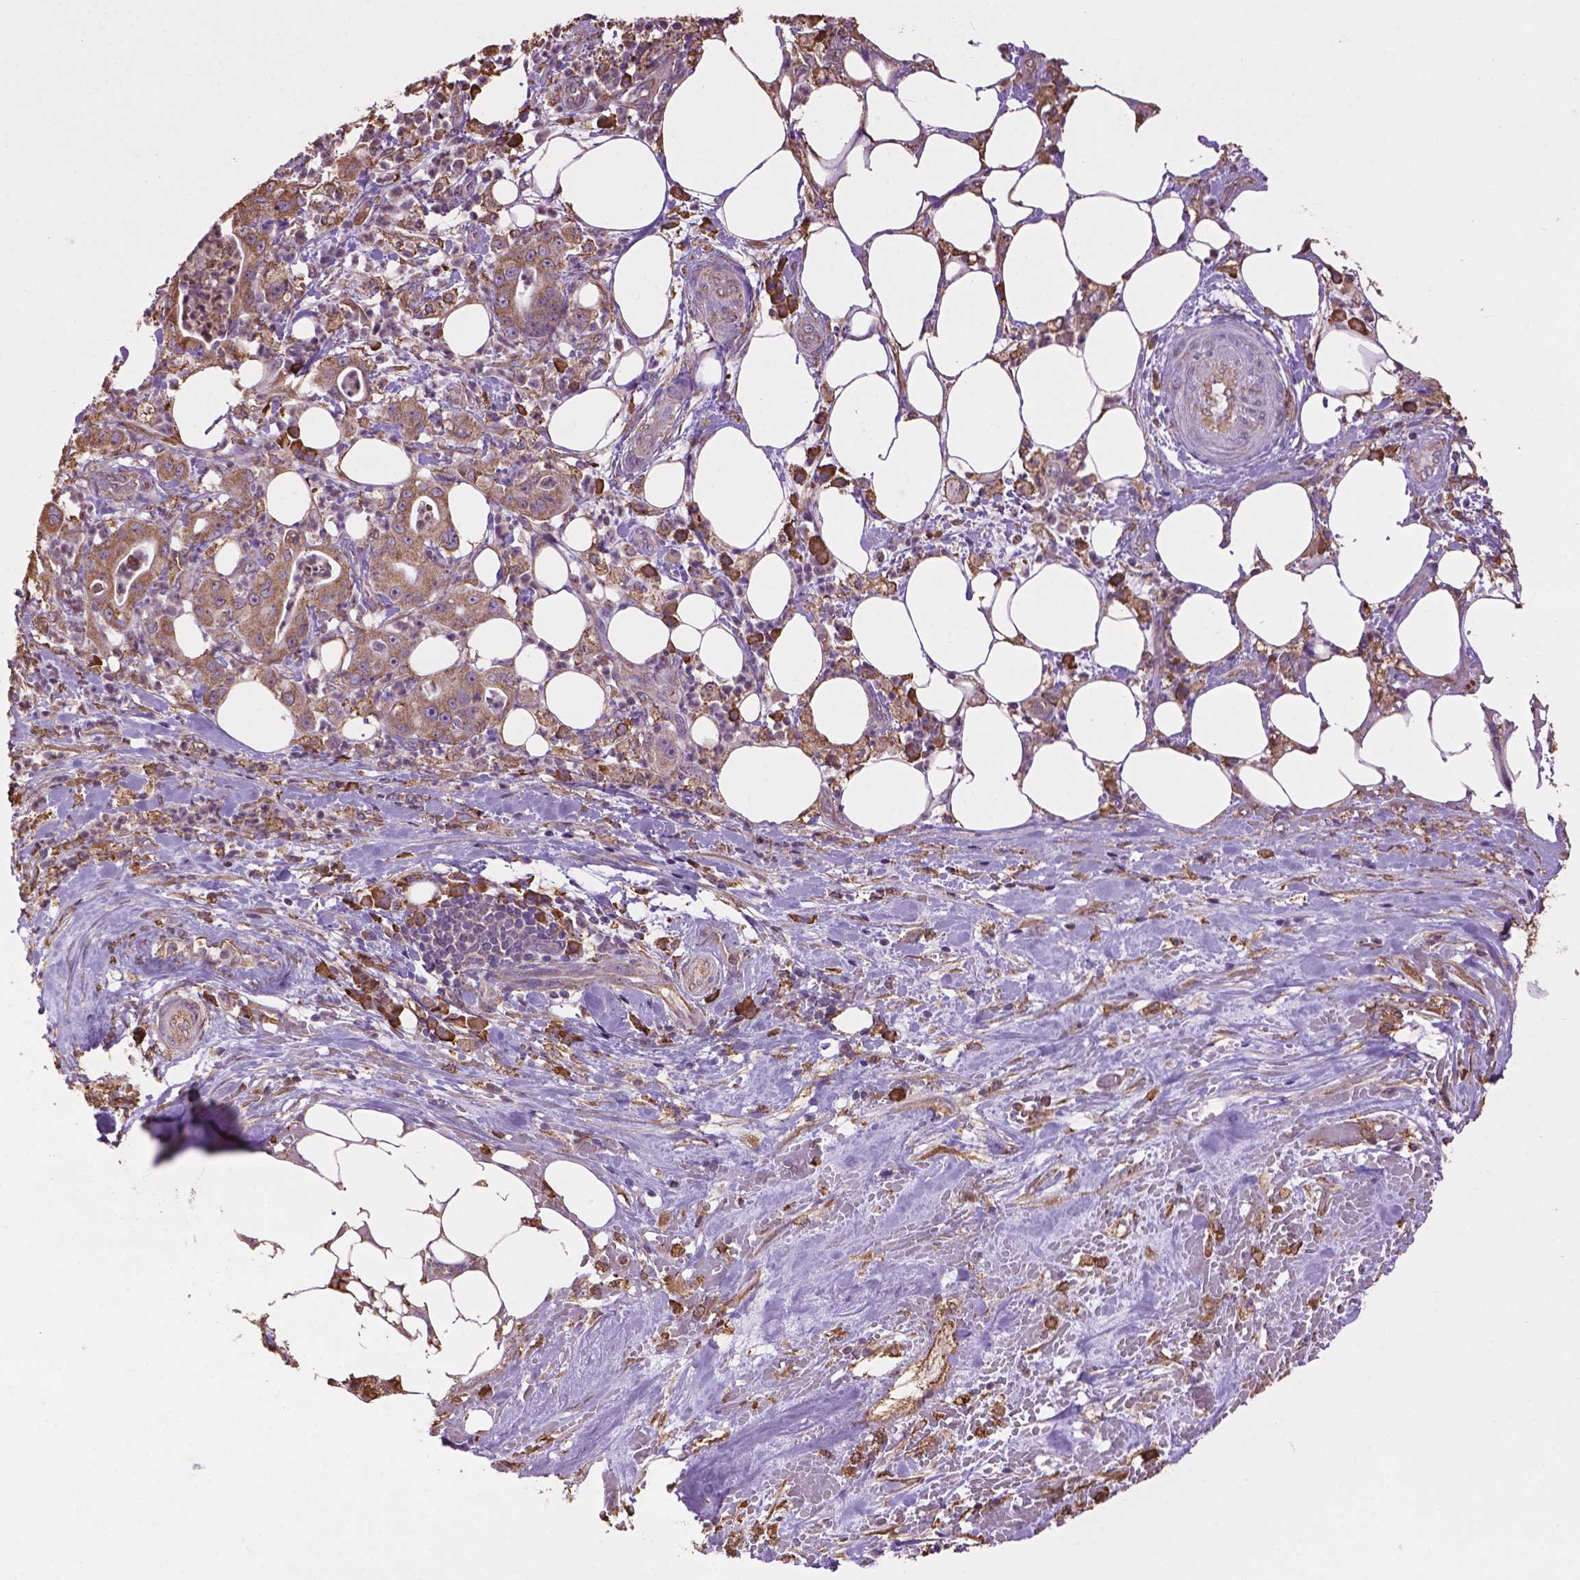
{"staining": {"intensity": "moderate", "quantity": ">75%", "location": "cytoplasmic/membranous"}, "tissue": "pancreatic cancer", "cell_type": "Tumor cells", "image_type": "cancer", "snomed": [{"axis": "morphology", "description": "Adenocarcinoma, NOS"}, {"axis": "topography", "description": "Pancreas"}], "caption": "This image exhibits IHC staining of pancreatic cancer (adenocarcinoma), with medium moderate cytoplasmic/membranous staining in about >75% of tumor cells.", "gene": "PPP2R5E", "patient": {"sex": "male", "age": 71}}